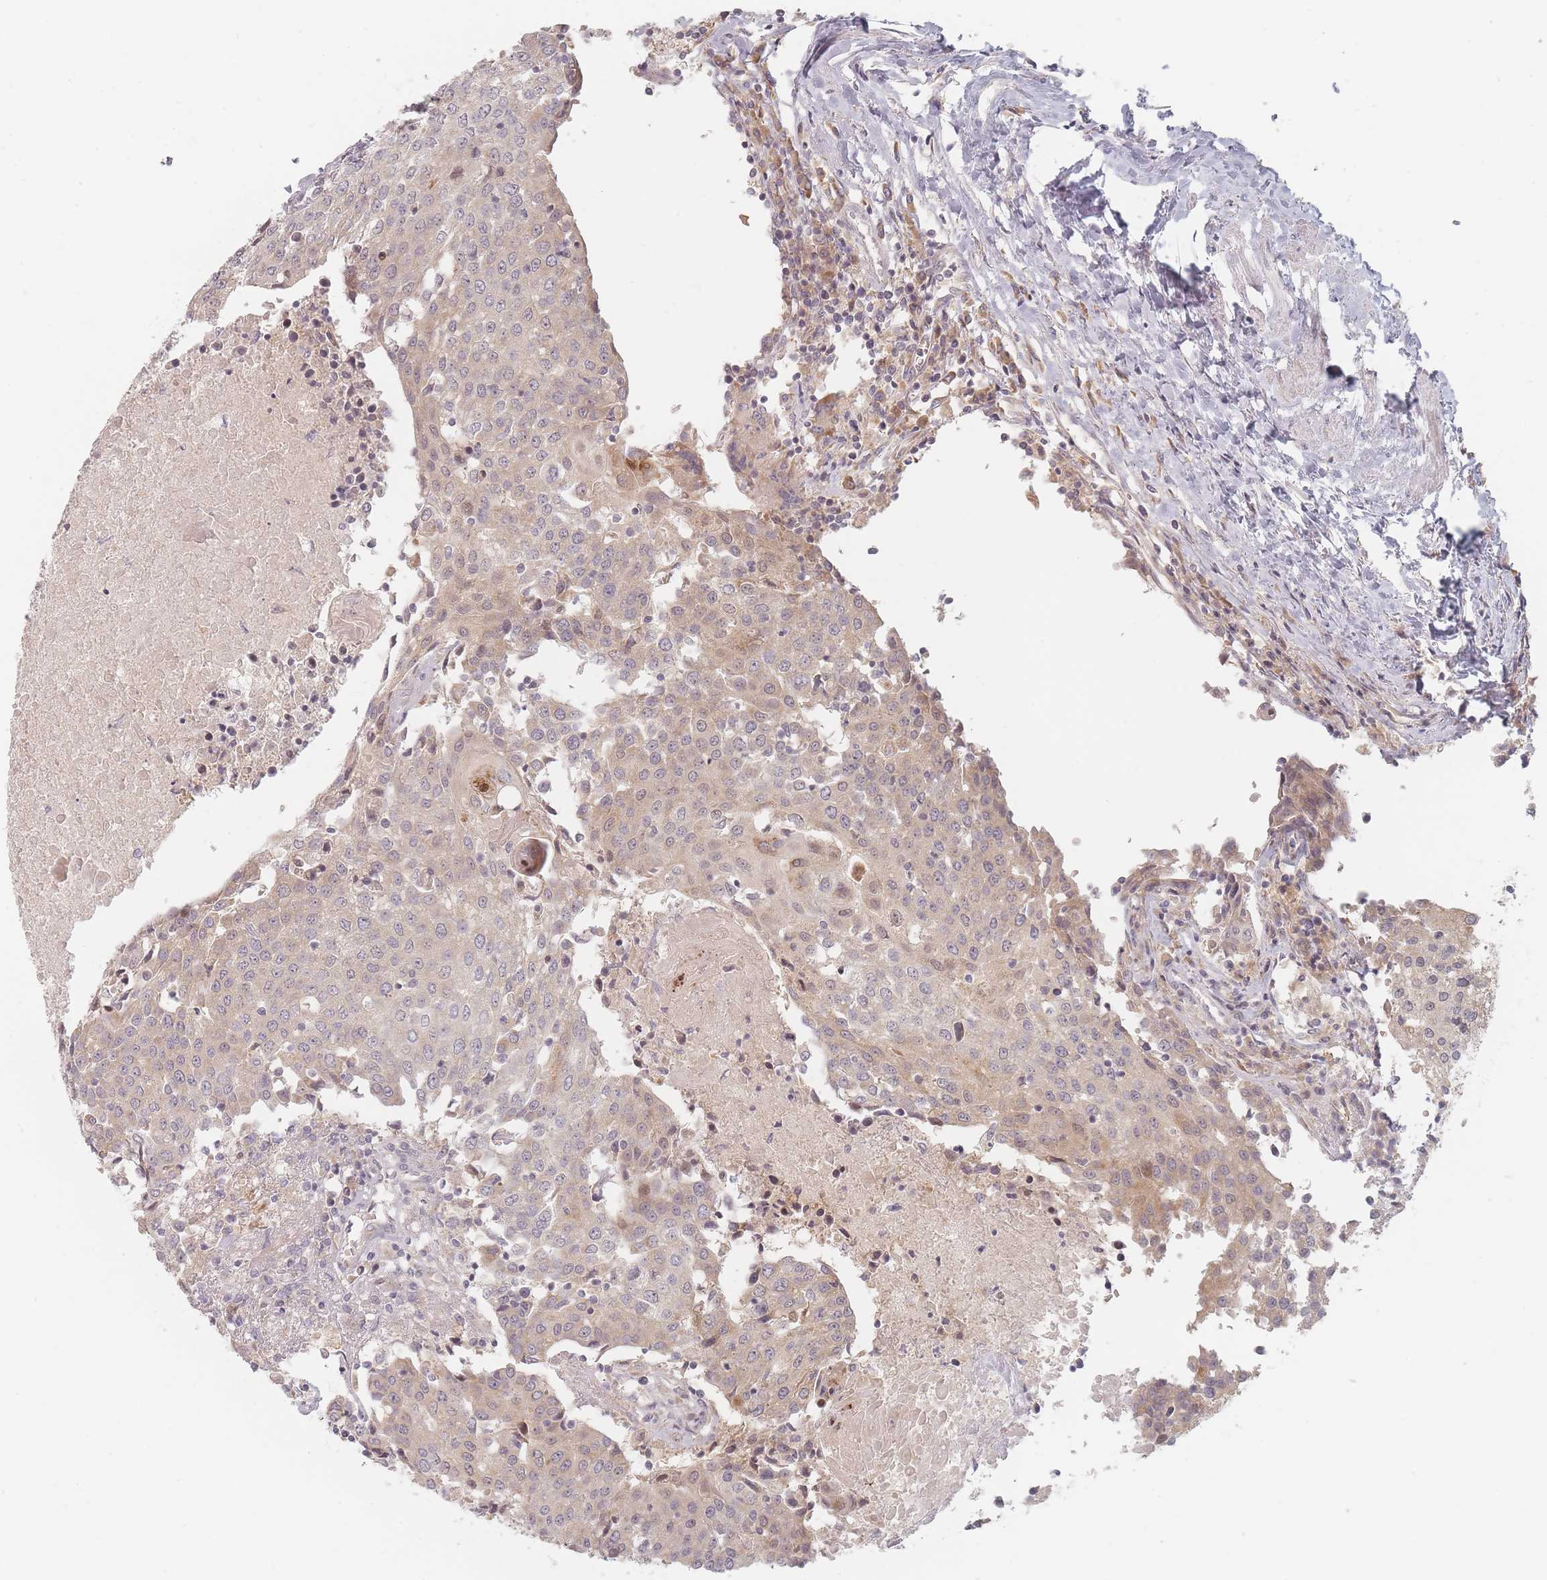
{"staining": {"intensity": "moderate", "quantity": "25%-75%", "location": "cytoplasmic/membranous,nuclear"}, "tissue": "urothelial cancer", "cell_type": "Tumor cells", "image_type": "cancer", "snomed": [{"axis": "morphology", "description": "Urothelial carcinoma, High grade"}, {"axis": "topography", "description": "Urinary bladder"}], "caption": "The immunohistochemical stain labels moderate cytoplasmic/membranous and nuclear expression in tumor cells of urothelial cancer tissue. Nuclei are stained in blue.", "gene": "ZKSCAN7", "patient": {"sex": "female", "age": 85}}